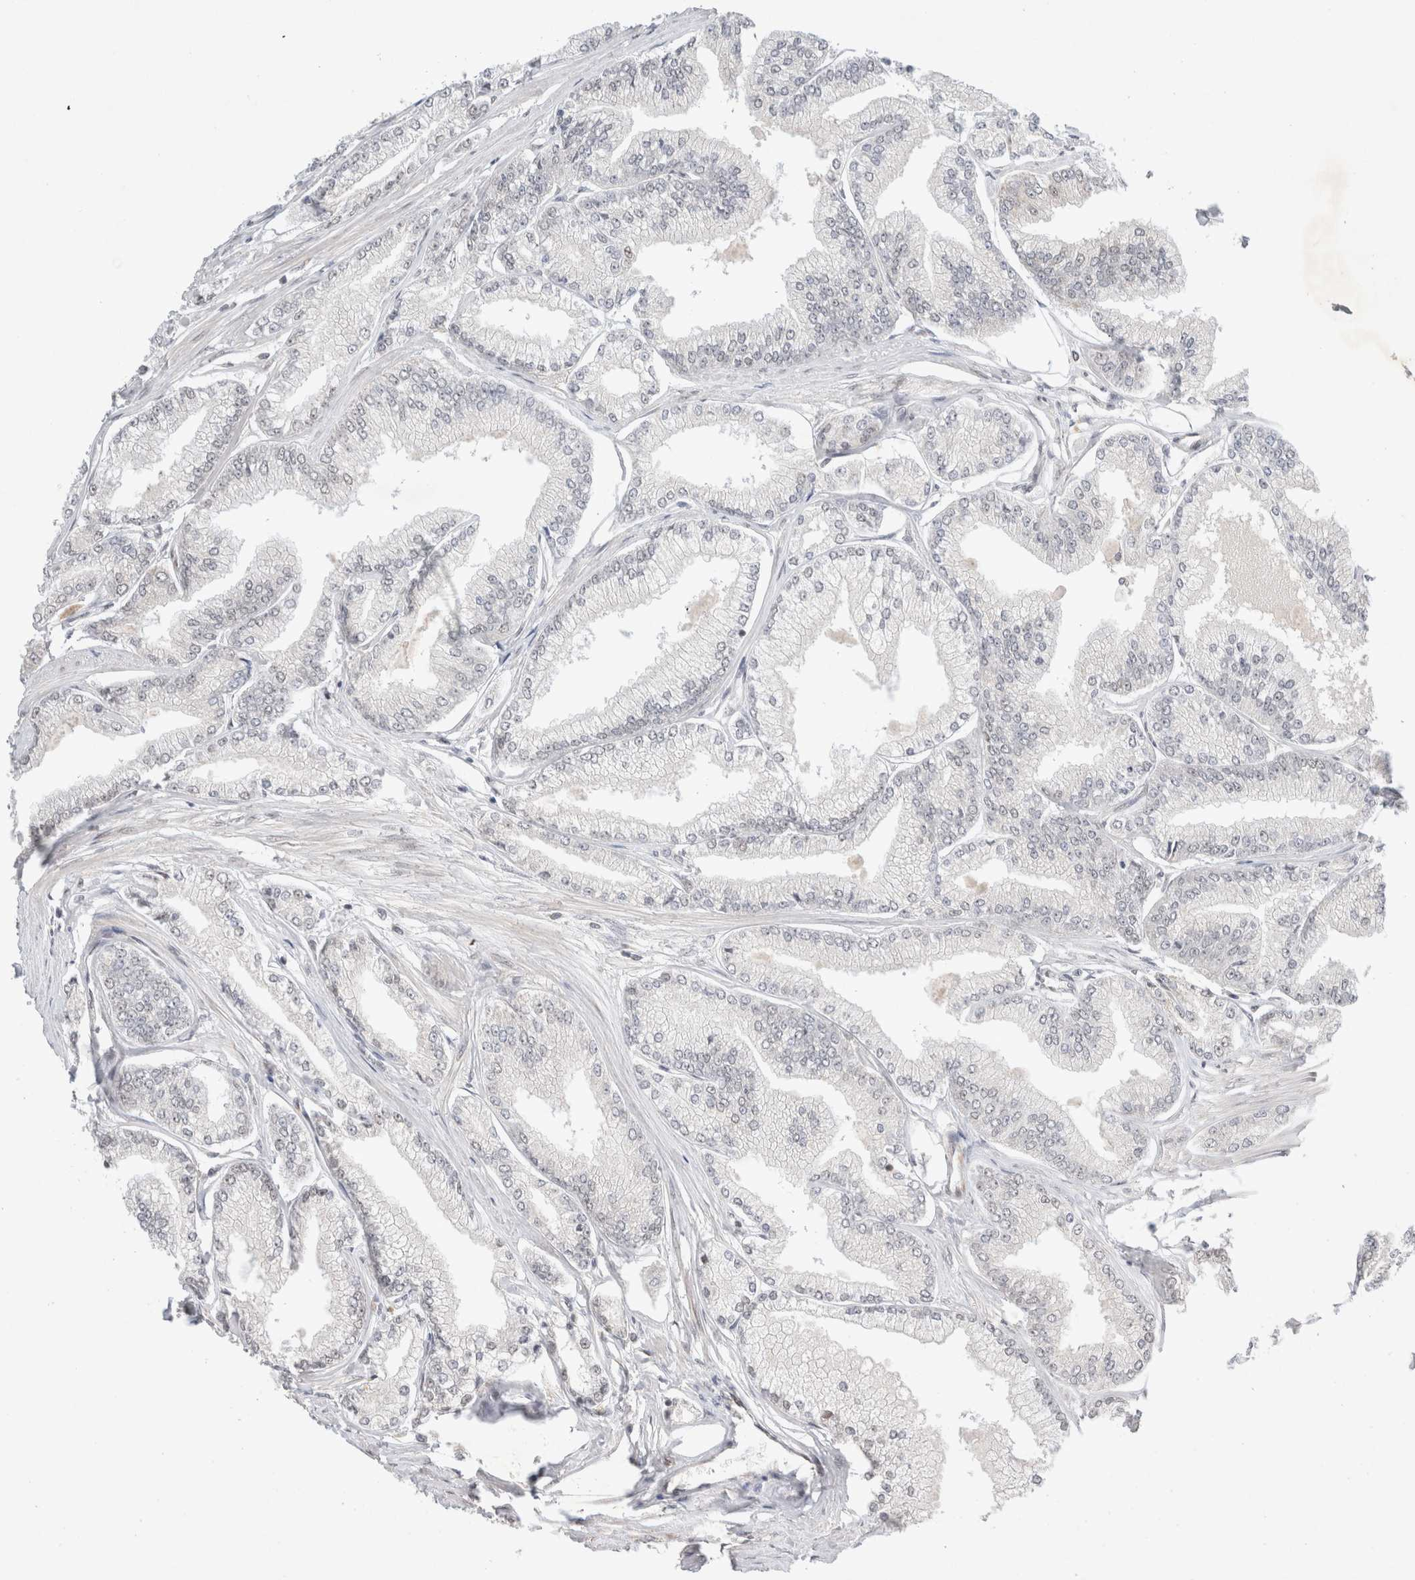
{"staining": {"intensity": "weak", "quantity": "<25%", "location": "nuclear"}, "tissue": "prostate cancer", "cell_type": "Tumor cells", "image_type": "cancer", "snomed": [{"axis": "morphology", "description": "Adenocarcinoma, Low grade"}, {"axis": "topography", "description": "Prostate"}], "caption": "Prostate cancer (adenocarcinoma (low-grade)) was stained to show a protein in brown. There is no significant staining in tumor cells.", "gene": "GTF2I", "patient": {"sex": "male", "age": 52}}